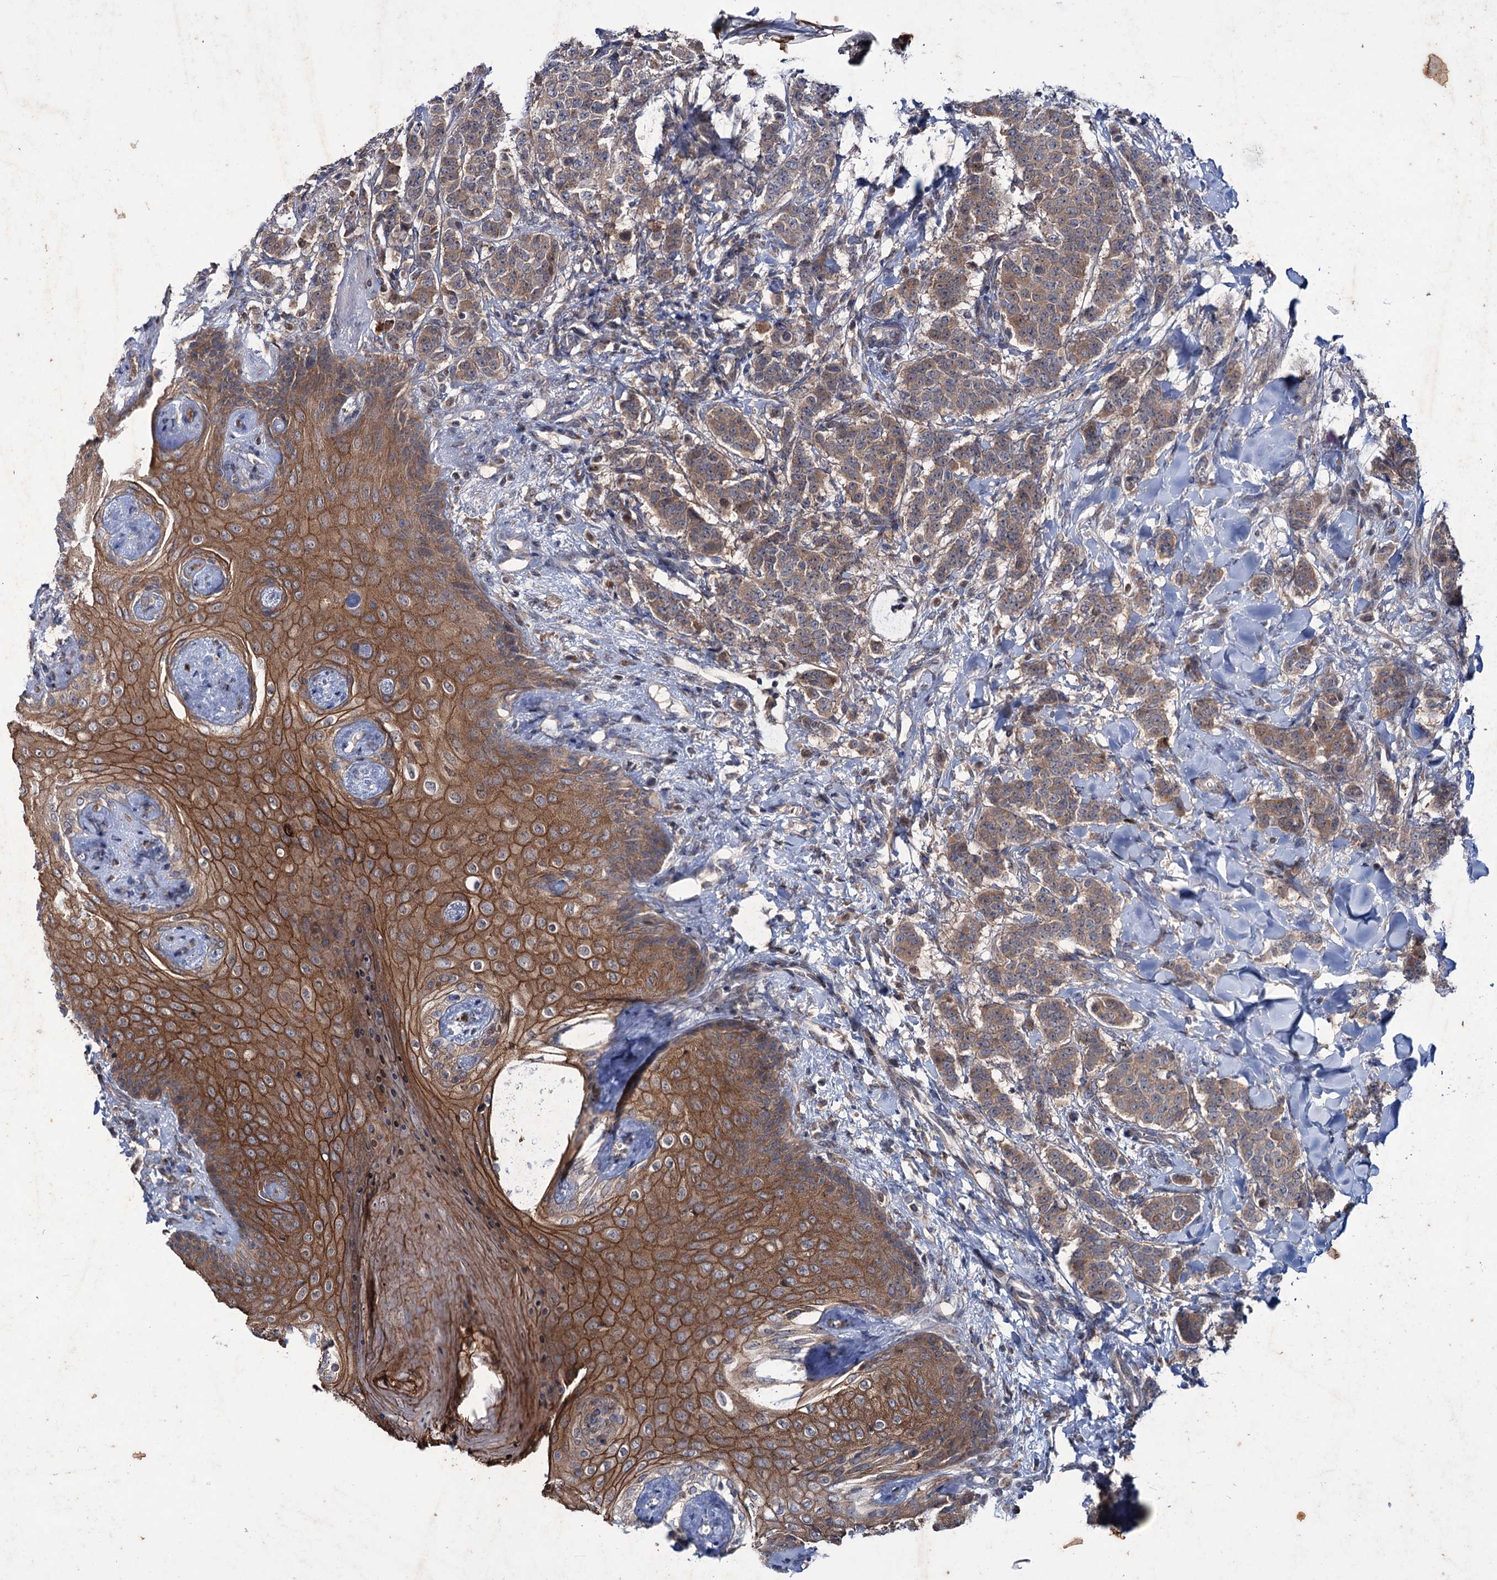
{"staining": {"intensity": "weak", "quantity": ">75%", "location": "cytoplasmic/membranous"}, "tissue": "breast cancer", "cell_type": "Tumor cells", "image_type": "cancer", "snomed": [{"axis": "morphology", "description": "Duct carcinoma"}, {"axis": "topography", "description": "Breast"}], "caption": "Immunohistochemistry of breast cancer reveals low levels of weak cytoplasmic/membranous positivity in approximately >75% of tumor cells. The protein of interest is stained brown, and the nuclei are stained in blue (DAB (3,3'-diaminobenzidine) IHC with brightfield microscopy, high magnification).", "gene": "PTPN3", "patient": {"sex": "female", "age": 40}}